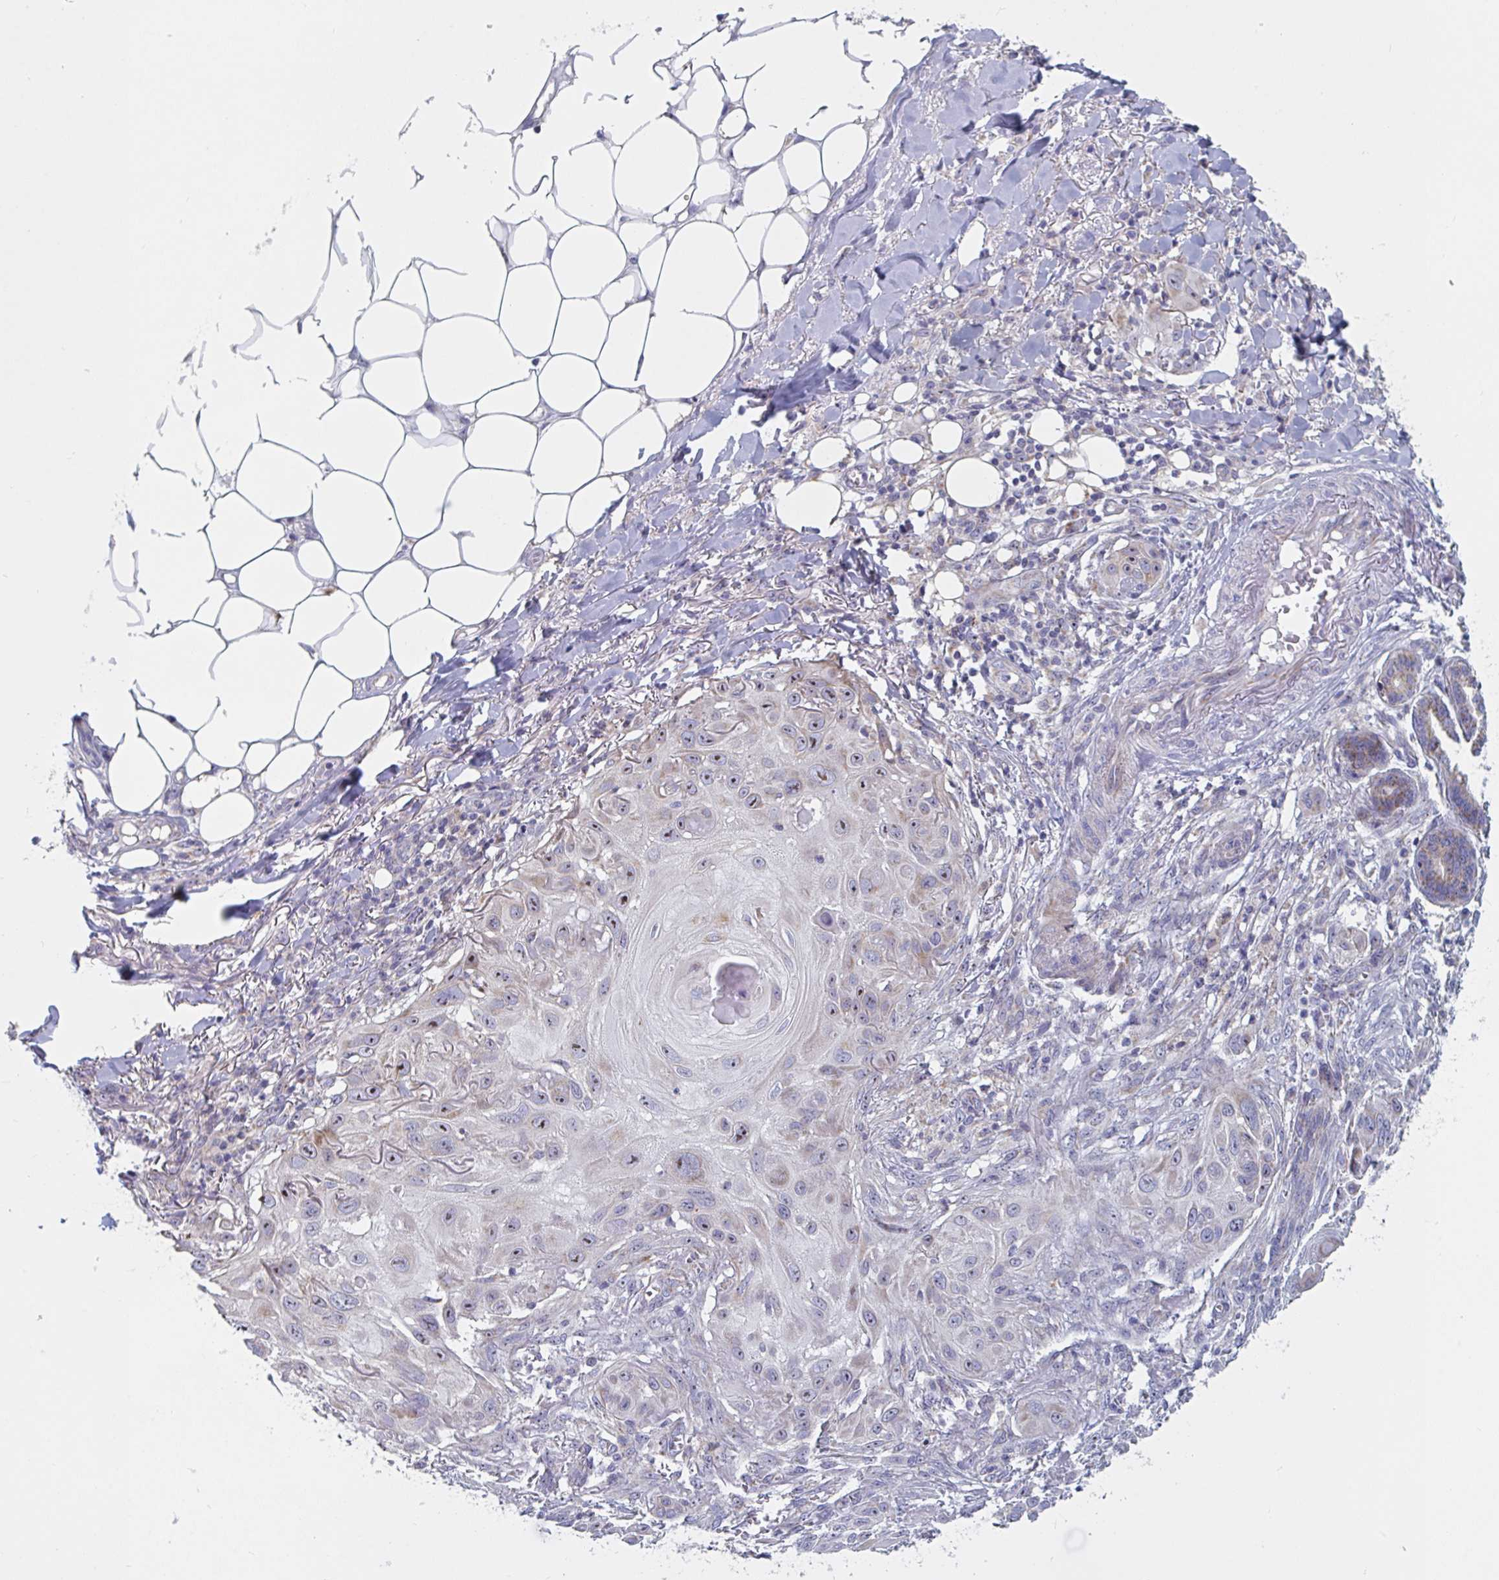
{"staining": {"intensity": "strong", "quantity": "25%-75%", "location": "cytoplasmic/membranous,nuclear"}, "tissue": "skin cancer", "cell_type": "Tumor cells", "image_type": "cancer", "snomed": [{"axis": "morphology", "description": "Squamous cell carcinoma, NOS"}, {"axis": "topography", "description": "Skin"}], "caption": "Tumor cells demonstrate strong cytoplasmic/membranous and nuclear staining in about 25%-75% of cells in skin squamous cell carcinoma.", "gene": "MRPL53", "patient": {"sex": "female", "age": 91}}